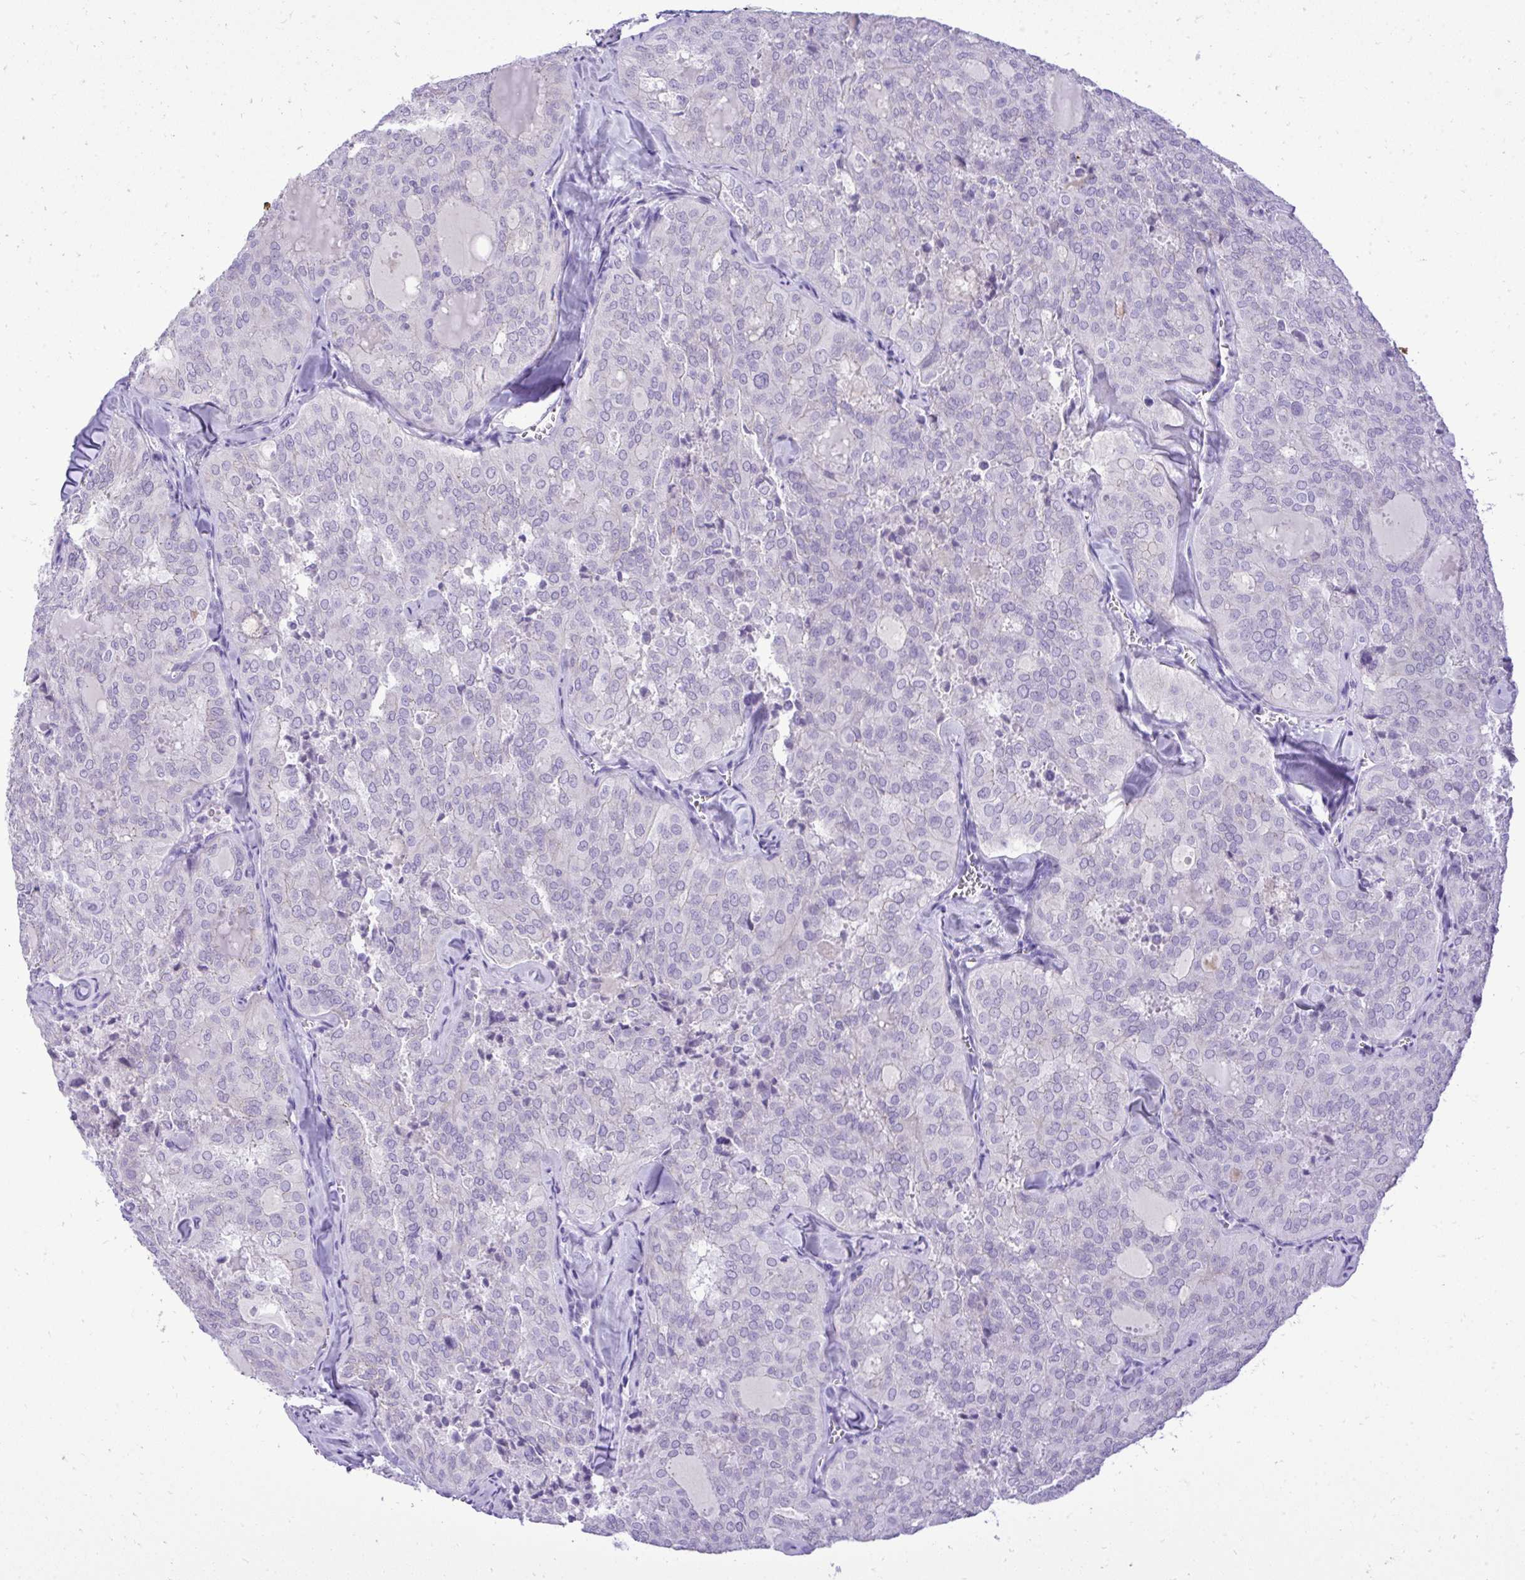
{"staining": {"intensity": "negative", "quantity": "none", "location": "none"}, "tissue": "thyroid cancer", "cell_type": "Tumor cells", "image_type": "cancer", "snomed": [{"axis": "morphology", "description": "Follicular adenoma carcinoma, NOS"}, {"axis": "topography", "description": "Thyroid gland"}], "caption": "Protein analysis of follicular adenoma carcinoma (thyroid) shows no significant staining in tumor cells.", "gene": "ST6GALNAC3", "patient": {"sex": "male", "age": 75}}